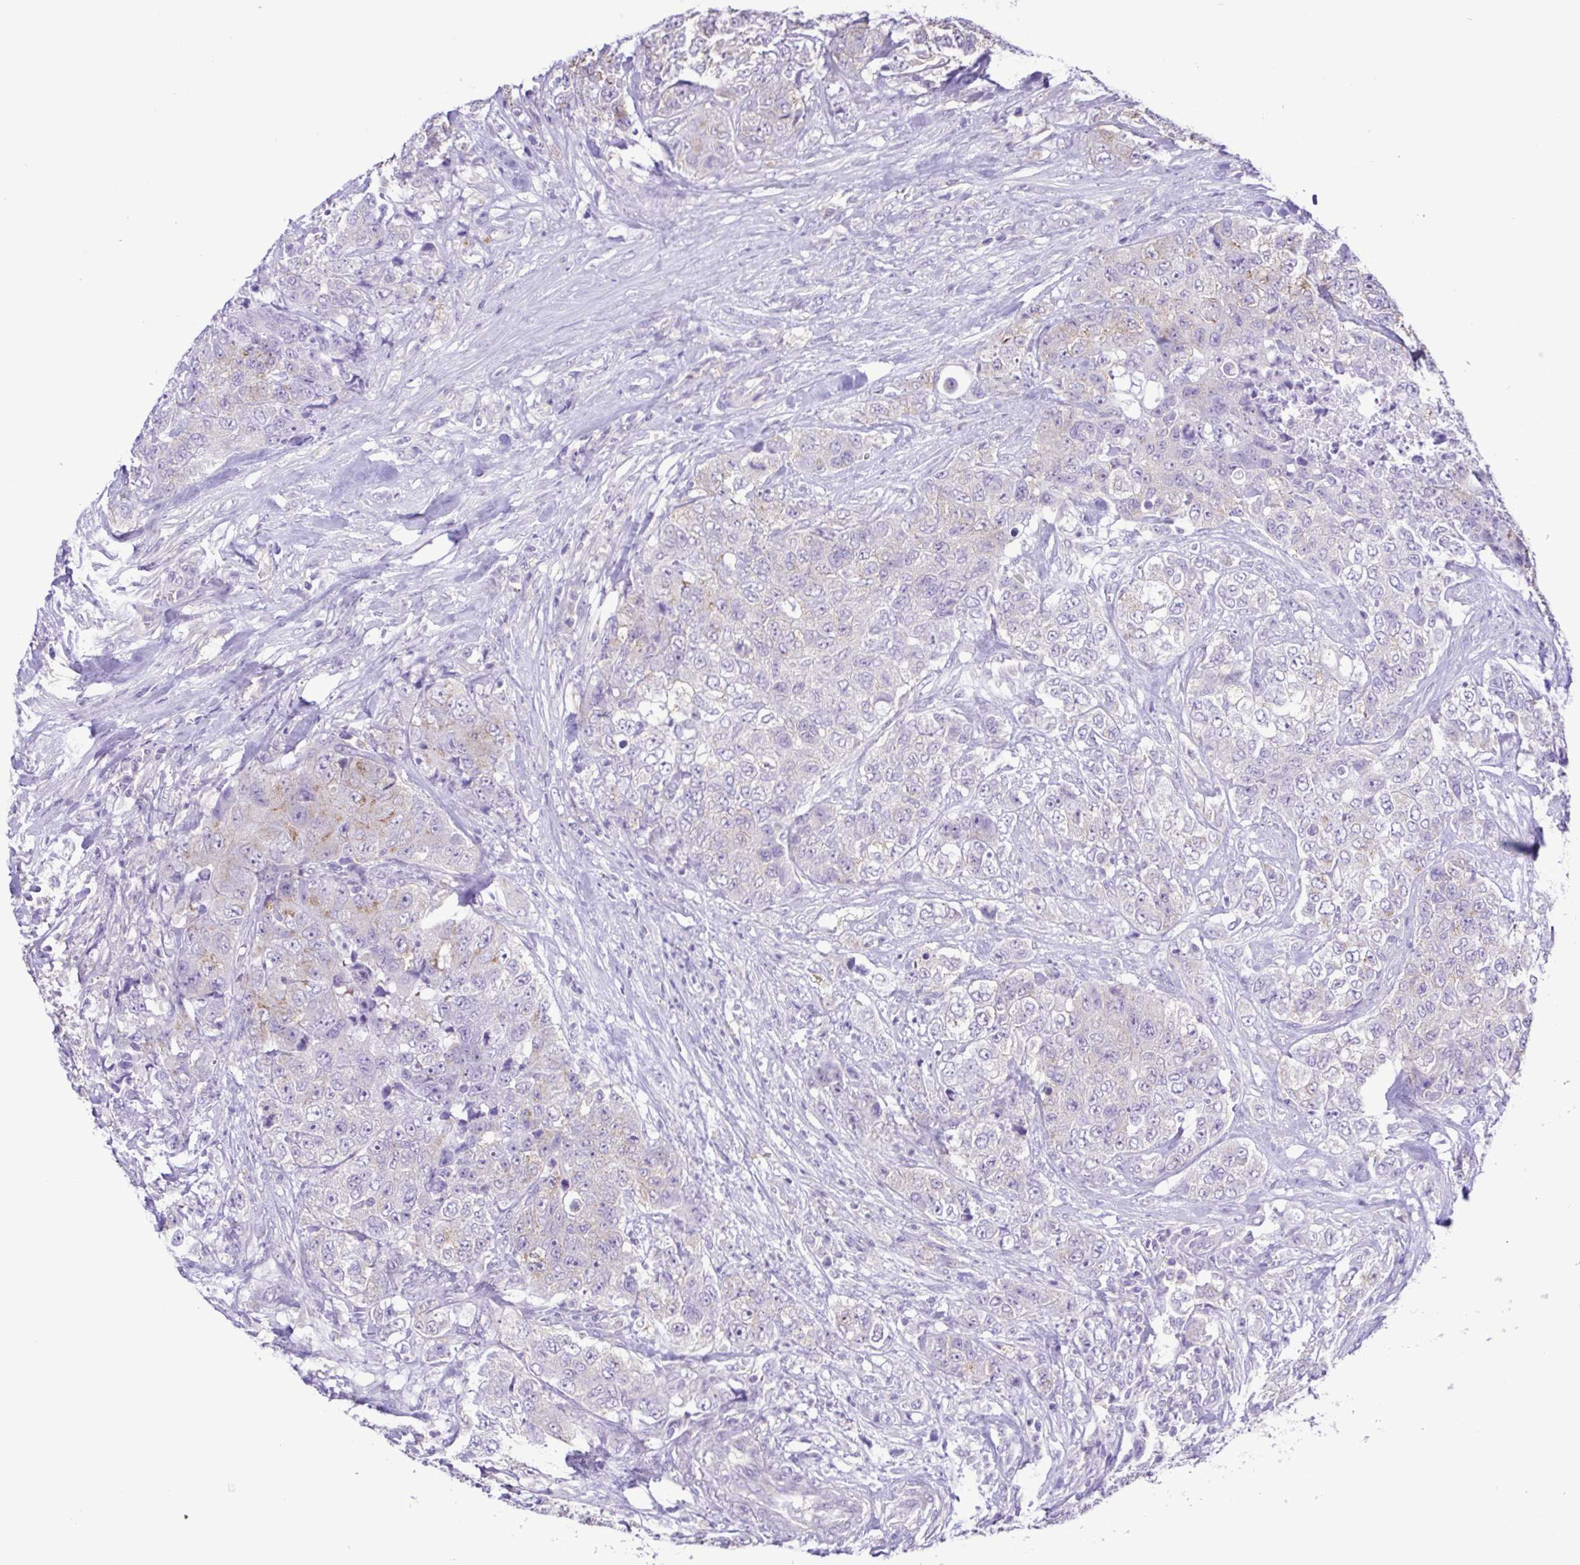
{"staining": {"intensity": "weak", "quantity": "<25%", "location": "cytoplasmic/membranous"}, "tissue": "urothelial cancer", "cell_type": "Tumor cells", "image_type": "cancer", "snomed": [{"axis": "morphology", "description": "Urothelial carcinoma, High grade"}, {"axis": "topography", "description": "Urinary bladder"}], "caption": "High magnification brightfield microscopy of urothelial cancer stained with DAB (brown) and counterstained with hematoxylin (blue): tumor cells show no significant staining. Brightfield microscopy of IHC stained with DAB (3,3'-diaminobenzidine) (brown) and hematoxylin (blue), captured at high magnification.", "gene": "CYP17A1", "patient": {"sex": "female", "age": 78}}